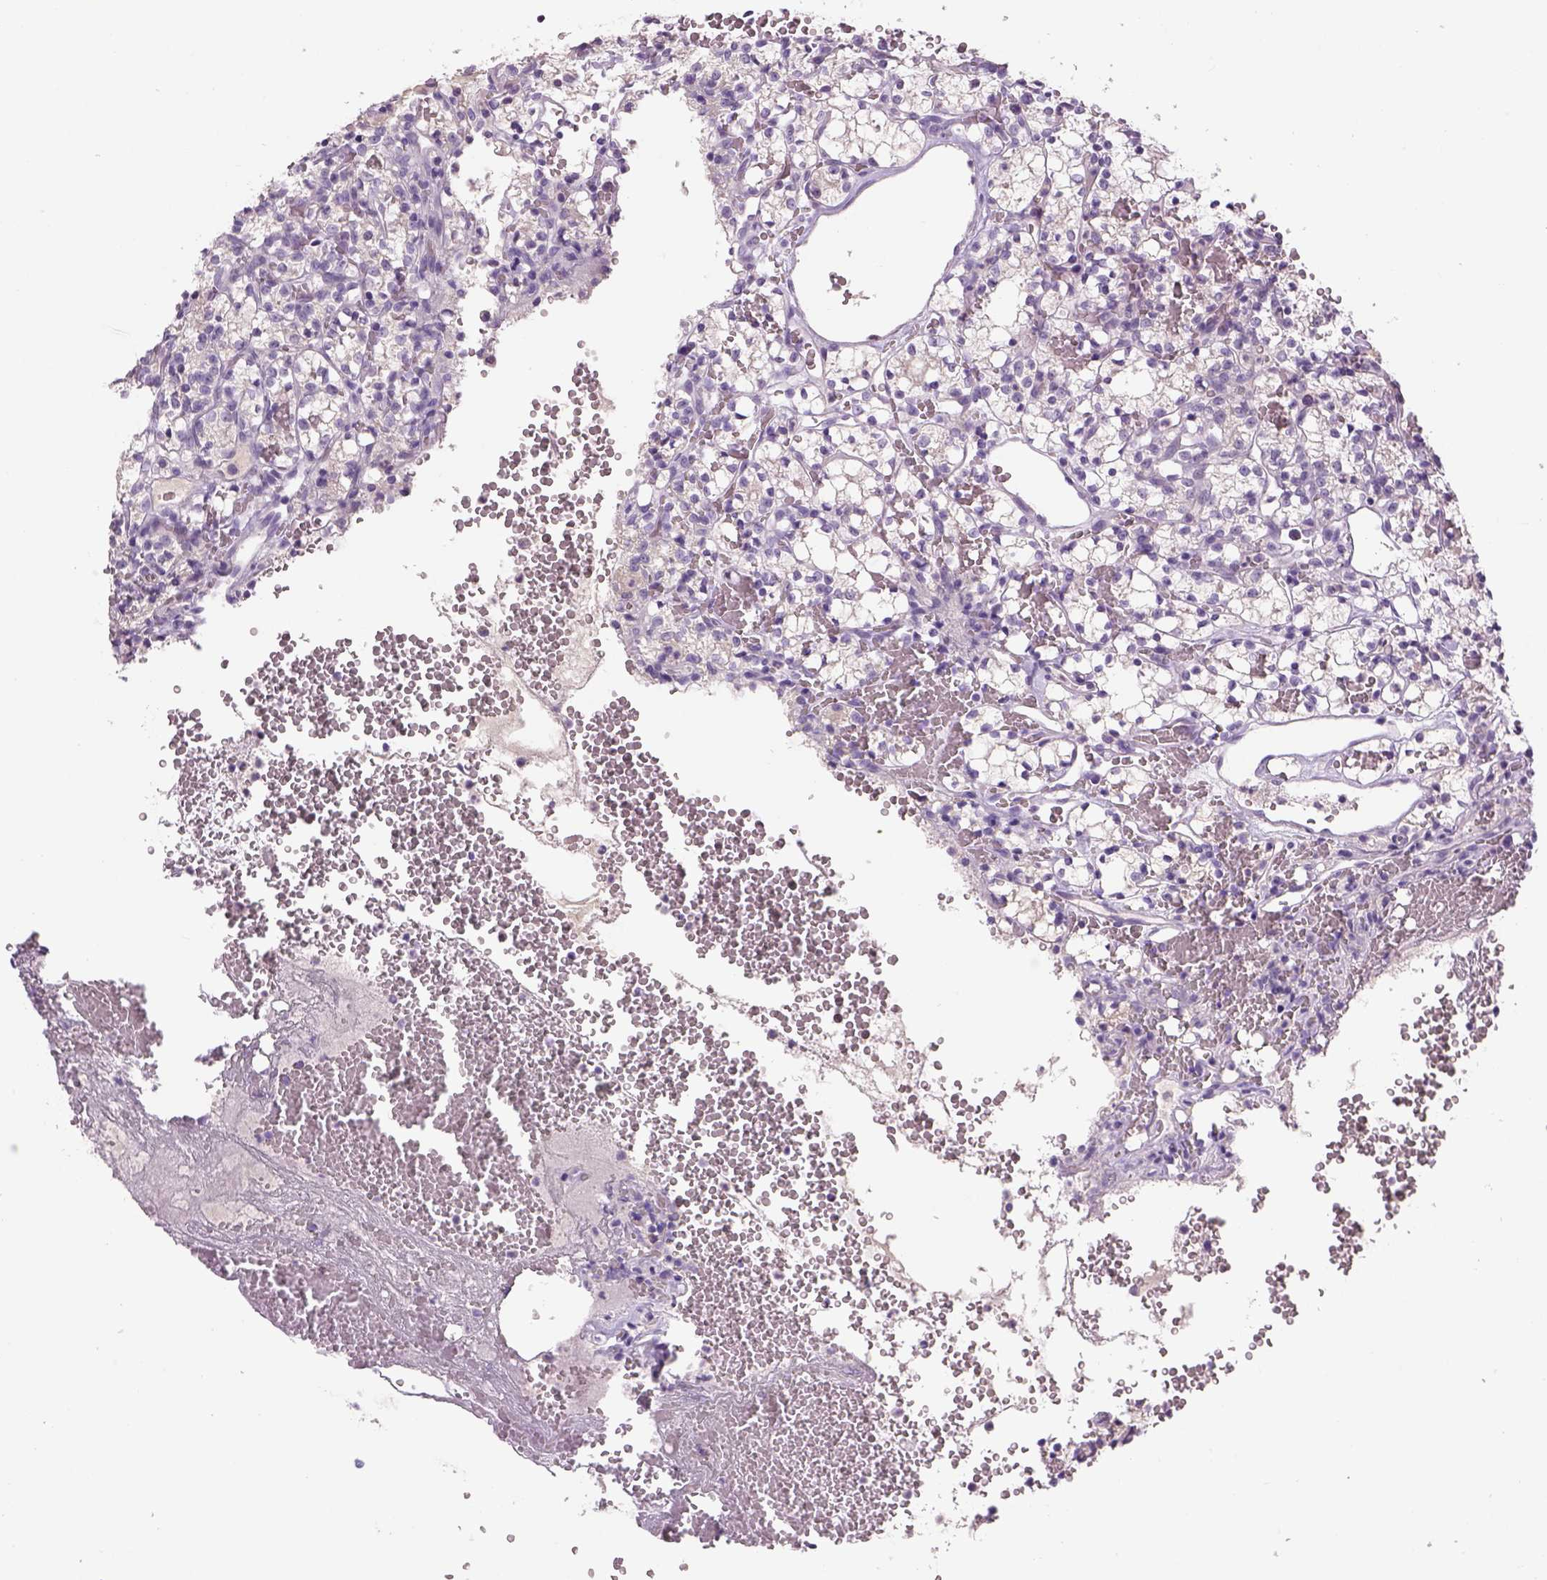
{"staining": {"intensity": "negative", "quantity": "none", "location": "none"}, "tissue": "renal cancer", "cell_type": "Tumor cells", "image_type": "cancer", "snomed": [{"axis": "morphology", "description": "Adenocarcinoma, NOS"}, {"axis": "topography", "description": "Kidney"}], "caption": "A high-resolution image shows immunohistochemistry staining of adenocarcinoma (renal), which demonstrates no significant expression in tumor cells.", "gene": "DBH", "patient": {"sex": "female", "age": 69}}